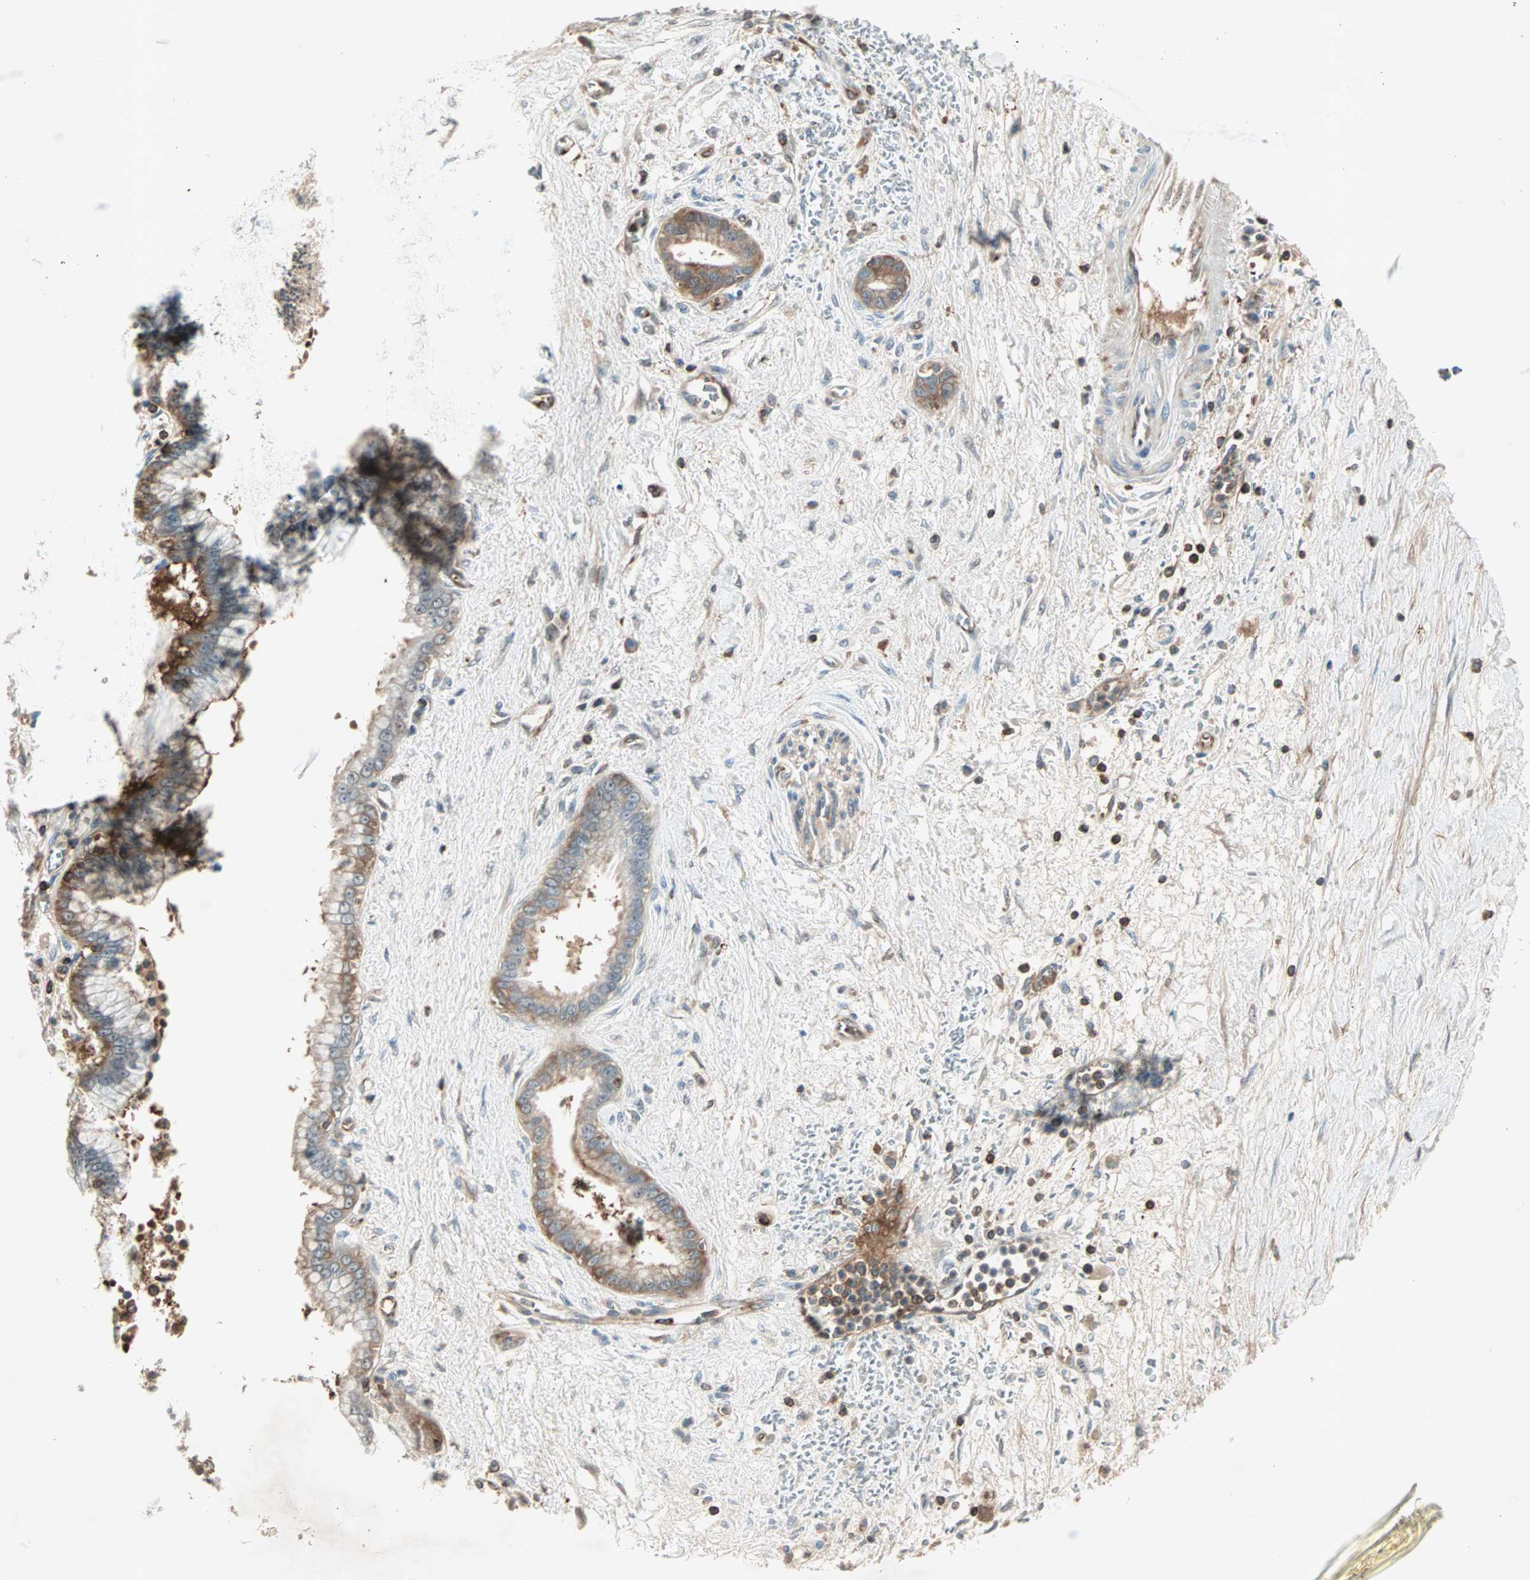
{"staining": {"intensity": "moderate", "quantity": ">75%", "location": "cytoplasmic/membranous"}, "tissue": "pancreatic cancer", "cell_type": "Tumor cells", "image_type": "cancer", "snomed": [{"axis": "morphology", "description": "Adenocarcinoma, NOS"}, {"axis": "topography", "description": "Pancreas"}], "caption": "Immunohistochemical staining of human pancreatic cancer exhibits medium levels of moderate cytoplasmic/membranous positivity in about >75% of tumor cells. Immunohistochemistry stains the protein of interest in brown and the nuclei are stained blue.", "gene": "TEC", "patient": {"sex": "male", "age": 59}}